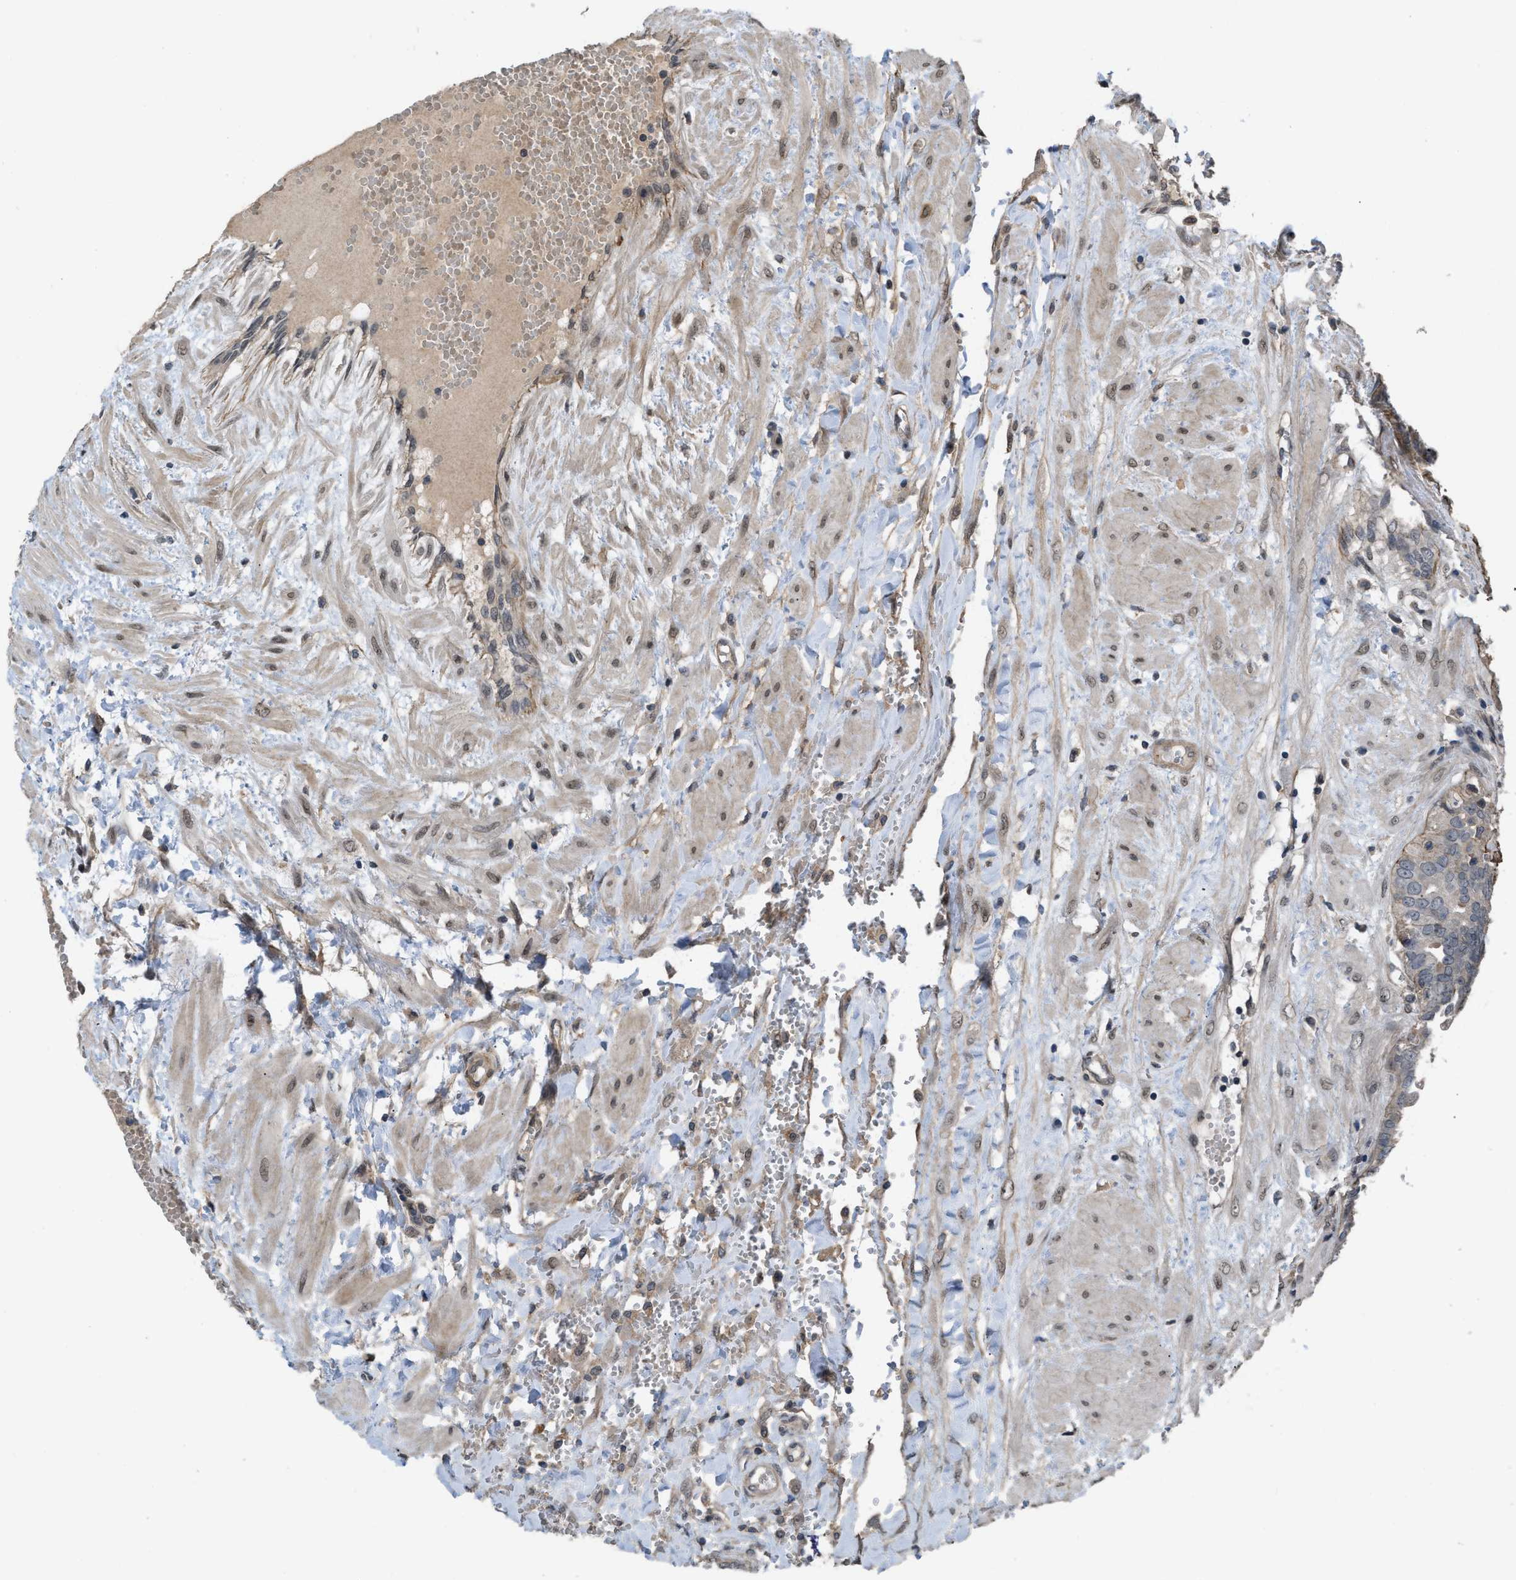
{"staining": {"intensity": "moderate", "quantity": ">75%", "location": "cytoplasmic/membranous"}, "tissue": "fallopian tube", "cell_type": "Glandular cells", "image_type": "normal", "snomed": [{"axis": "morphology", "description": "Normal tissue, NOS"}, {"axis": "topography", "description": "Fallopian tube"}, {"axis": "topography", "description": "Placenta"}], "caption": "Glandular cells demonstrate medium levels of moderate cytoplasmic/membranous staining in approximately >75% of cells in benign human fallopian tube.", "gene": "UTRN", "patient": {"sex": "female", "age": 32}}